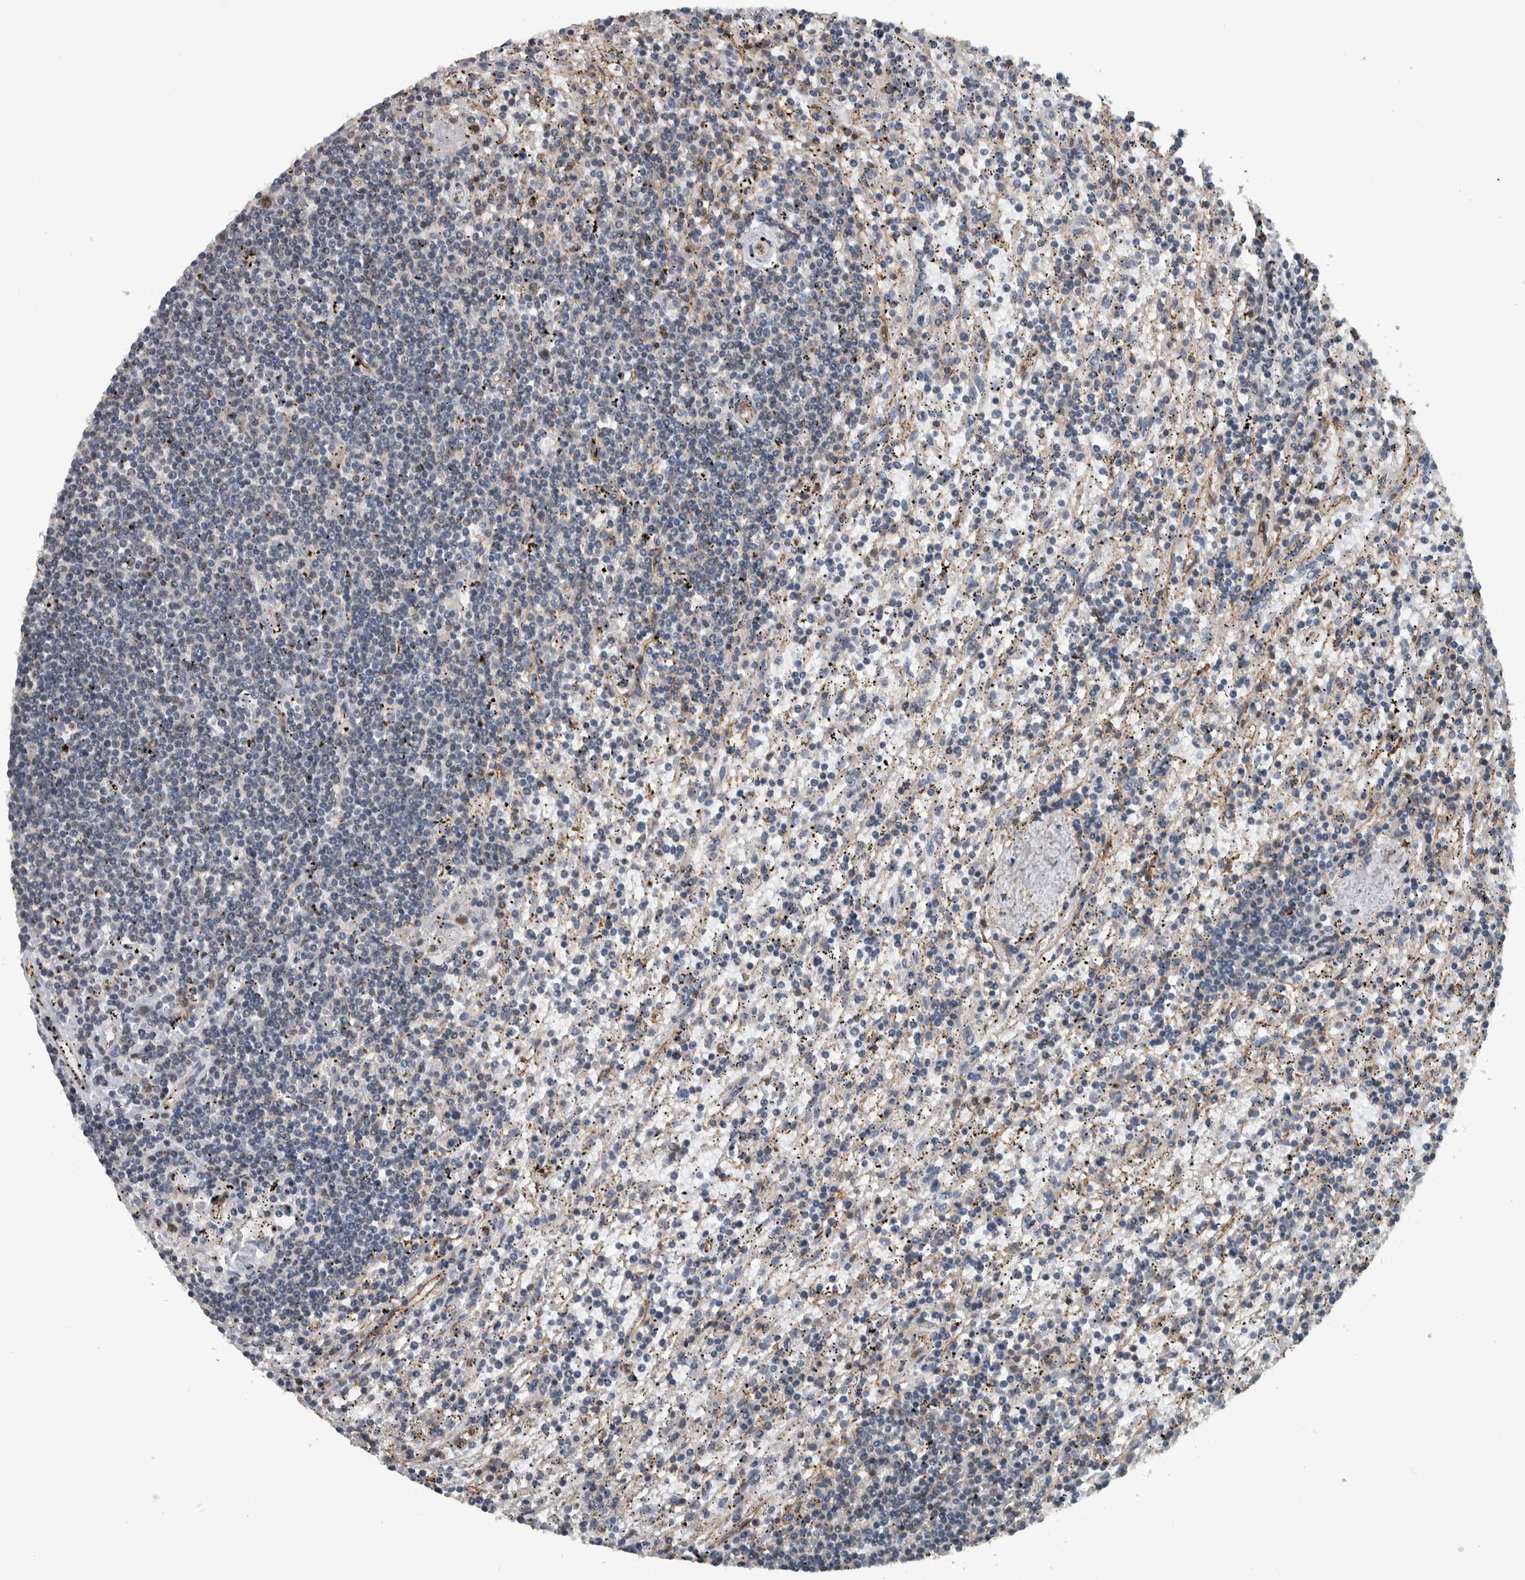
{"staining": {"intensity": "negative", "quantity": "none", "location": "none"}, "tissue": "lymphoma", "cell_type": "Tumor cells", "image_type": "cancer", "snomed": [{"axis": "morphology", "description": "Malignant lymphoma, non-Hodgkin's type, Low grade"}, {"axis": "topography", "description": "Spleen"}], "caption": "Tumor cells are negative for protein expression in human low-grade malignant lymphoma, non-Hodgkin's type.", "gene": "FAM135B", "patient": {"sex": "male", "age": 76}}